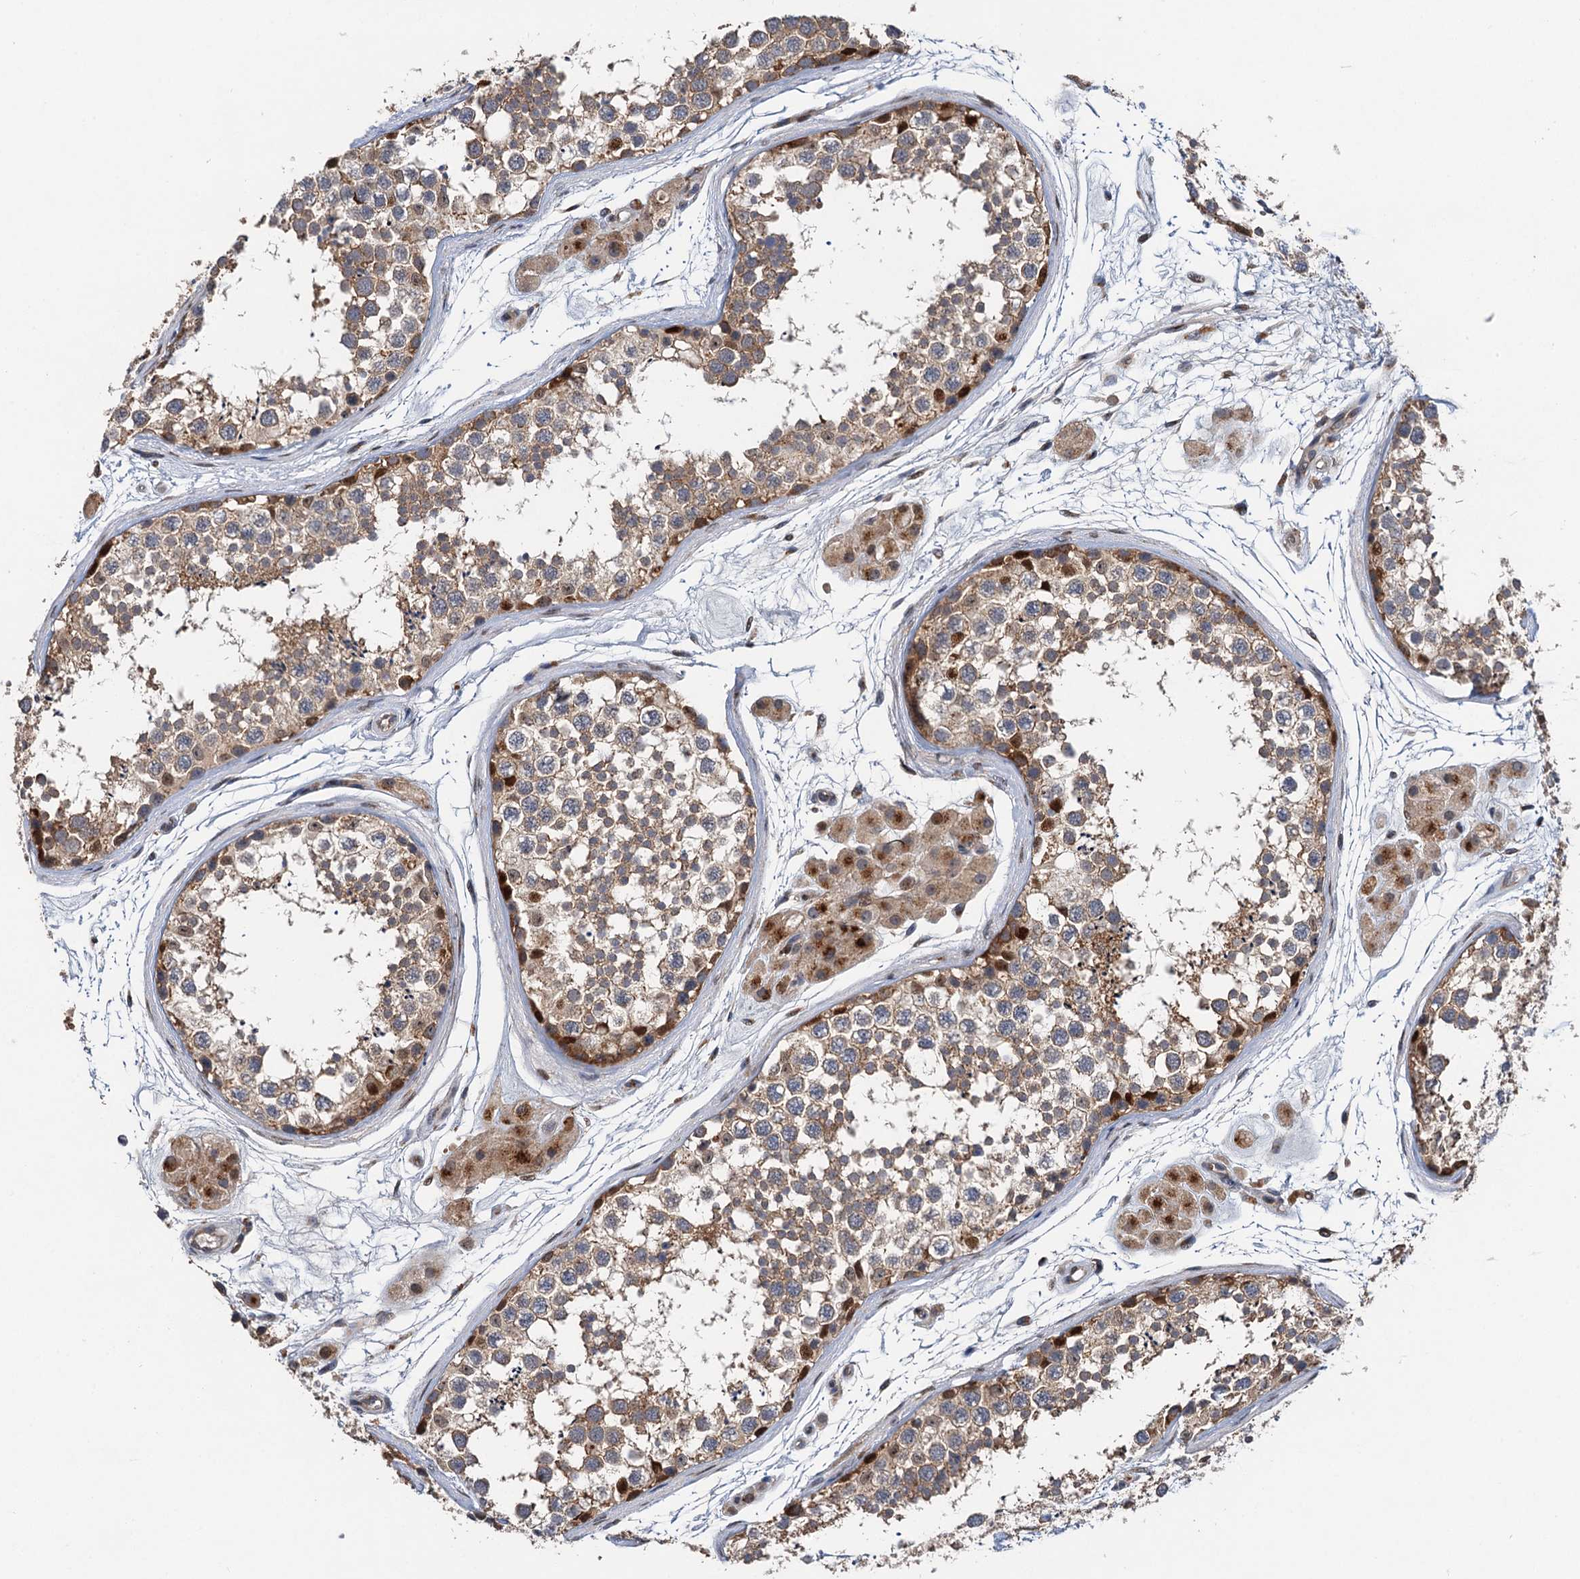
{"staining": {"intensity": "strong", "quantity": "25%-75%", "location": "cytoplasmic/membranous,nuclear"}, "tissue": "testis", "cell_type": "Cells in seminiferous ducts", "image_type": "normal", "snomed": [{"axis": "morphology", "description": "Normal tissue, NOS"}, {"axis": "topography", "description": "Testis"}], "caption": "A high amount of strong cytoplasmic/membranous,nuclear staining is identified in about 25%-75% of cells in seminiferous ducts in normal testis.", "gene": "NBEA", "patient": {"sex": "male", "age": 56}}